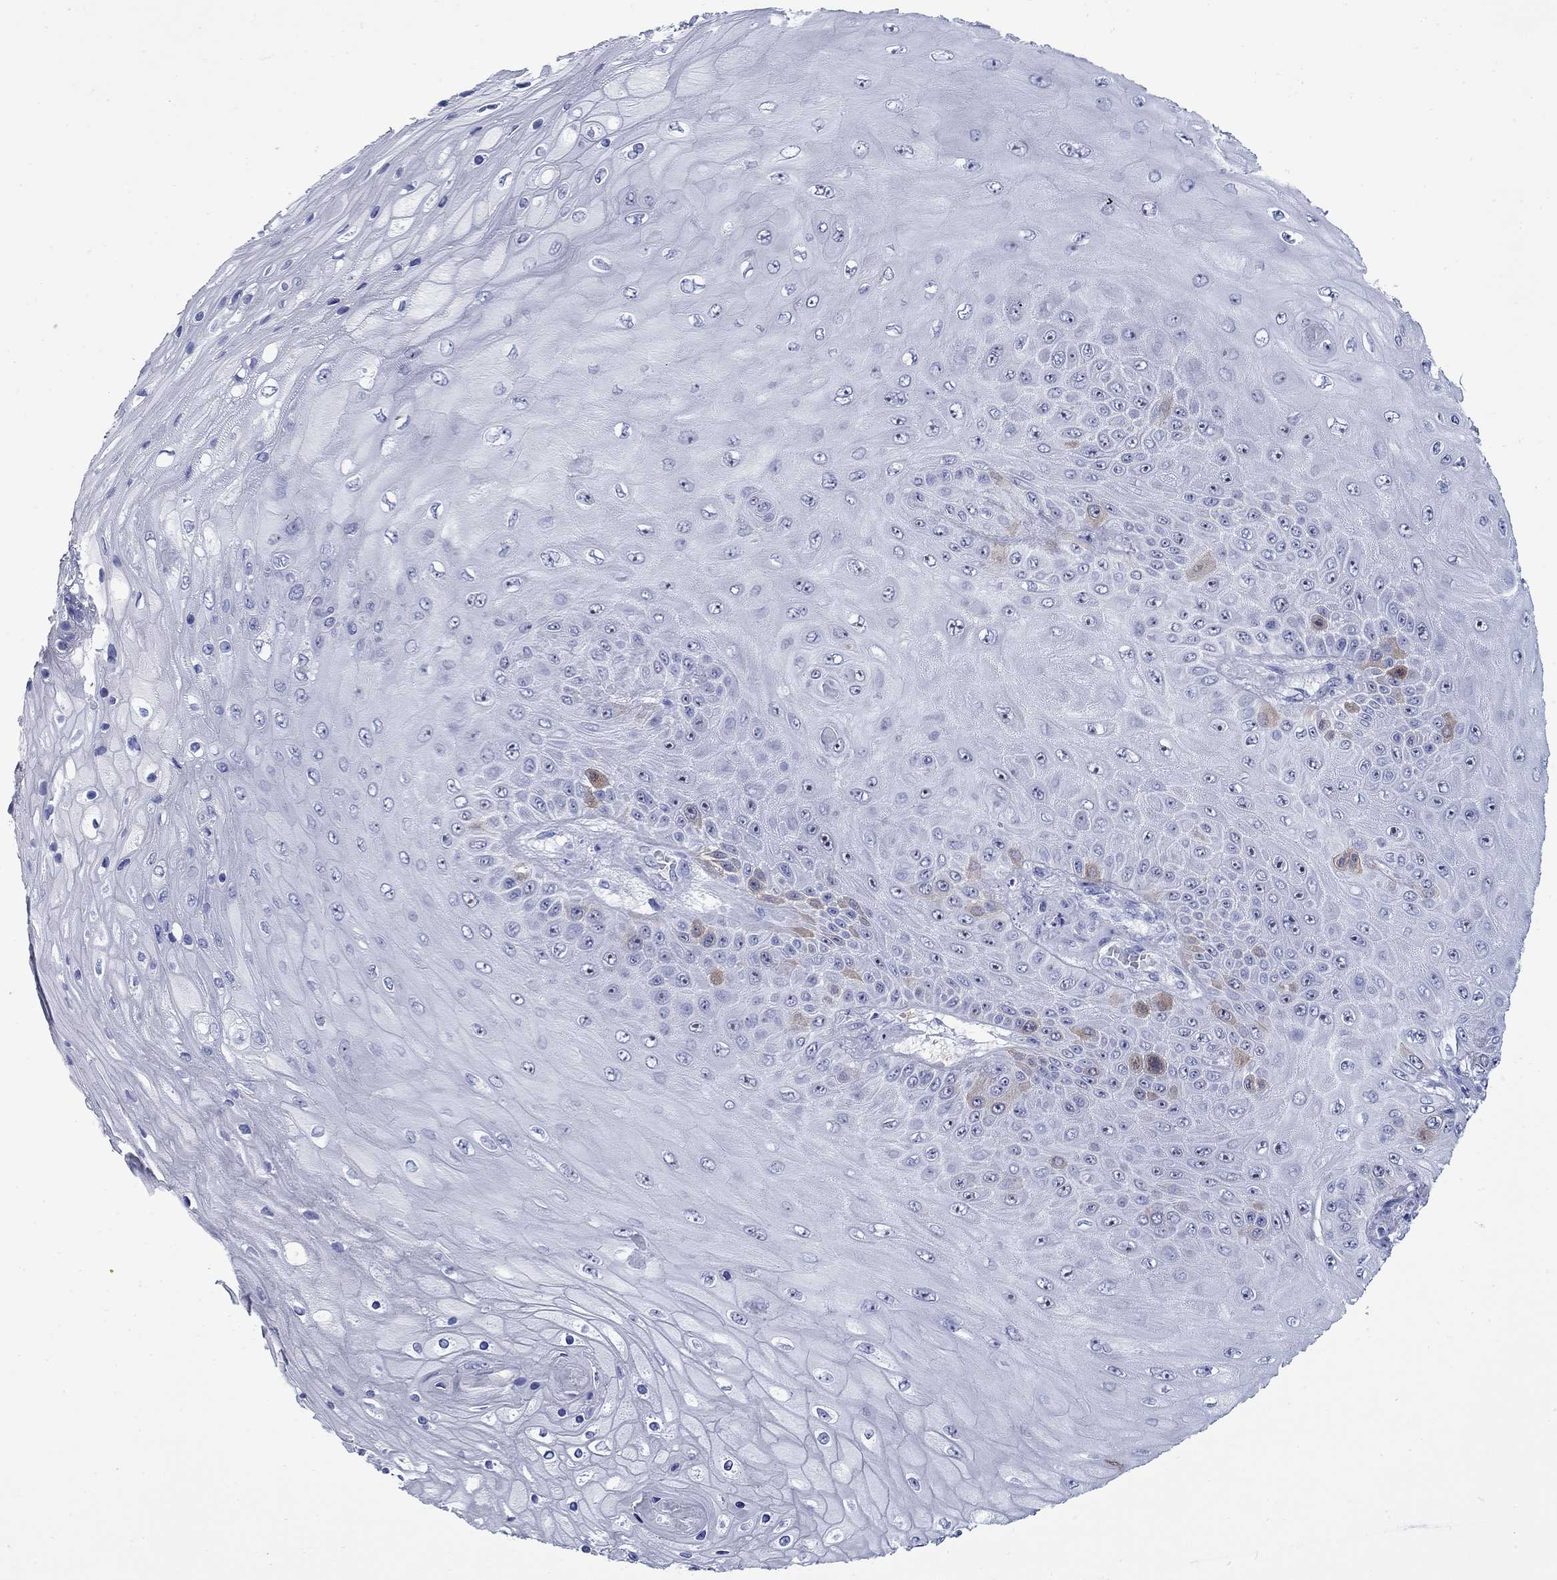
{"staining": {"intensity": "moderate", "quantity": "<25%", "location": "cytoplasmic/membranous"}, "tissue": "skin cancer", "cell_type": "Tumor cells", "image_type": "cancer", "snomed": [{"axis": "morphology", "description": "Squamous cell carcinoma, NOS"}, {"axis": "topography", "description": "Skin"}], "caption": "A histopathology image showing moderate cytoplasmic/membranous expression in about <25% of tumor cells in skin squamous cell carcinoma, as visualized by brown immunohistochemical staining.", "gene": "TACC3", "patient": {"sex": "male", "age": 62}}